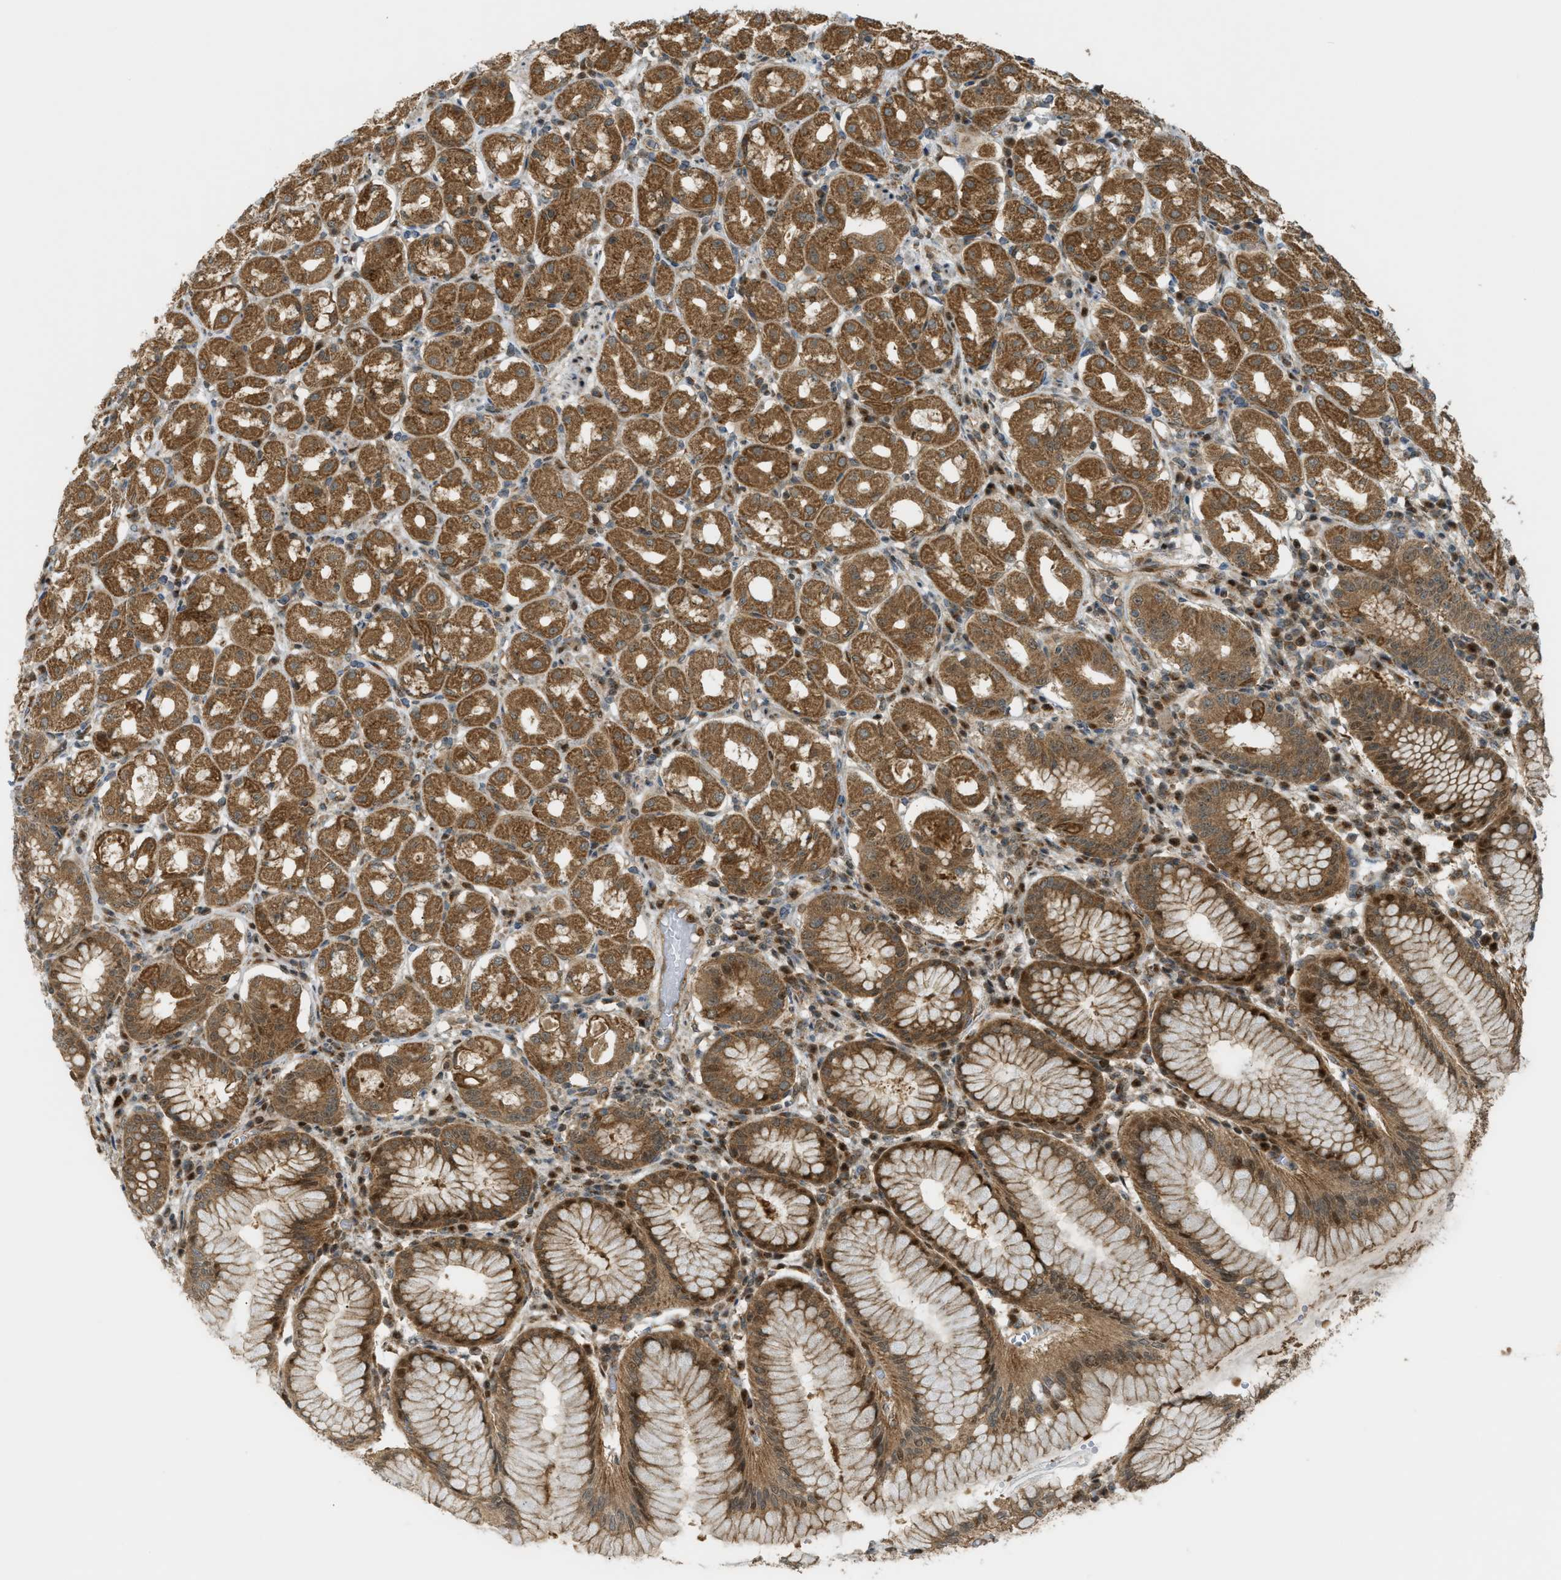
{"staining": {"intensity": "strong", "quantity": ">75%", "location": "cytoplasmic/membranous"}, "tissue": "stomach", "cell_type": "Glandular cells", "image_type": "normal", "snomed": [{"axis": "morphology", "description": "Normal tissue, NOS"}, {"axis": "topography", "description": "Stomach"}, {"axis": "topography", "description": "Stomach, lower"}], "caption": "Immunohistochemical staining of benign stomach reveals >75% levels of strong cytoplasmic/membranous protein expression in about >75% of glandular cells. (IHC, brightfield microscopy, high magnification).", "gene": "CCDC186", "patient": {"sex": "female", "age": 56}}